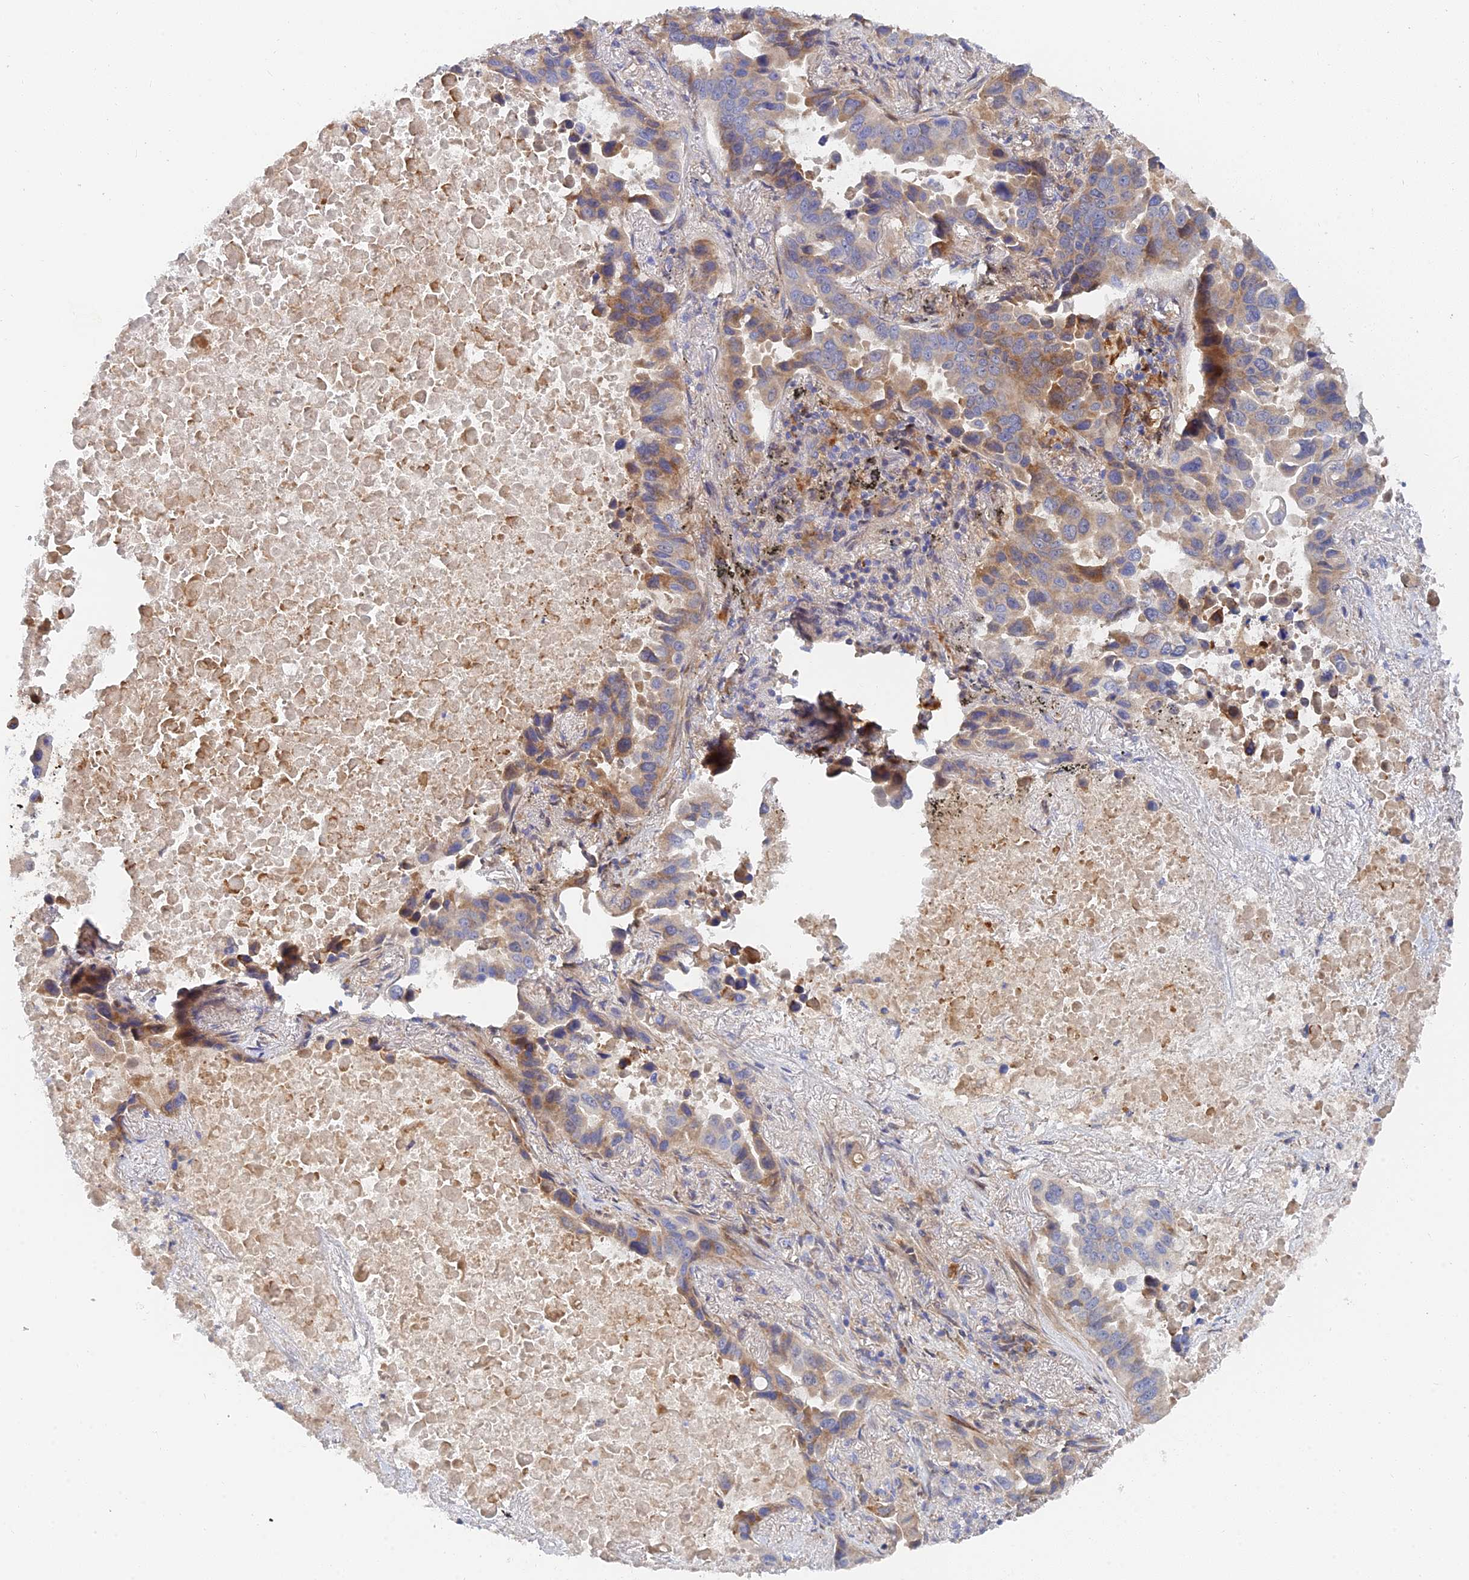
{"staining": {"intensity": "moderate", "quantity": "<25%", "location": "cytoplasmic/membranous"}, "tissue": "lung cancer", "cell_type": "Tumor cells", "image_type": "cancer", "snomed": [{"axis": "morphology", "description": "Adenocarcinoma, NOS"}, {"axis": "topography", "description": "Lung"}], "caption": "Moderate cytoplasmic/membranous protein expression is present in approximately <25% of tumor cells in lung cancer. The staining was performed using DAB (3,3'-diaminobenzidine) to visualize the protein expression in brown, while the nuclei were stained in blue with hematoxylin (Magnification: 20x).", "gene": "SPATA5L1", "patient": {"sex": "male", "age": 64}}